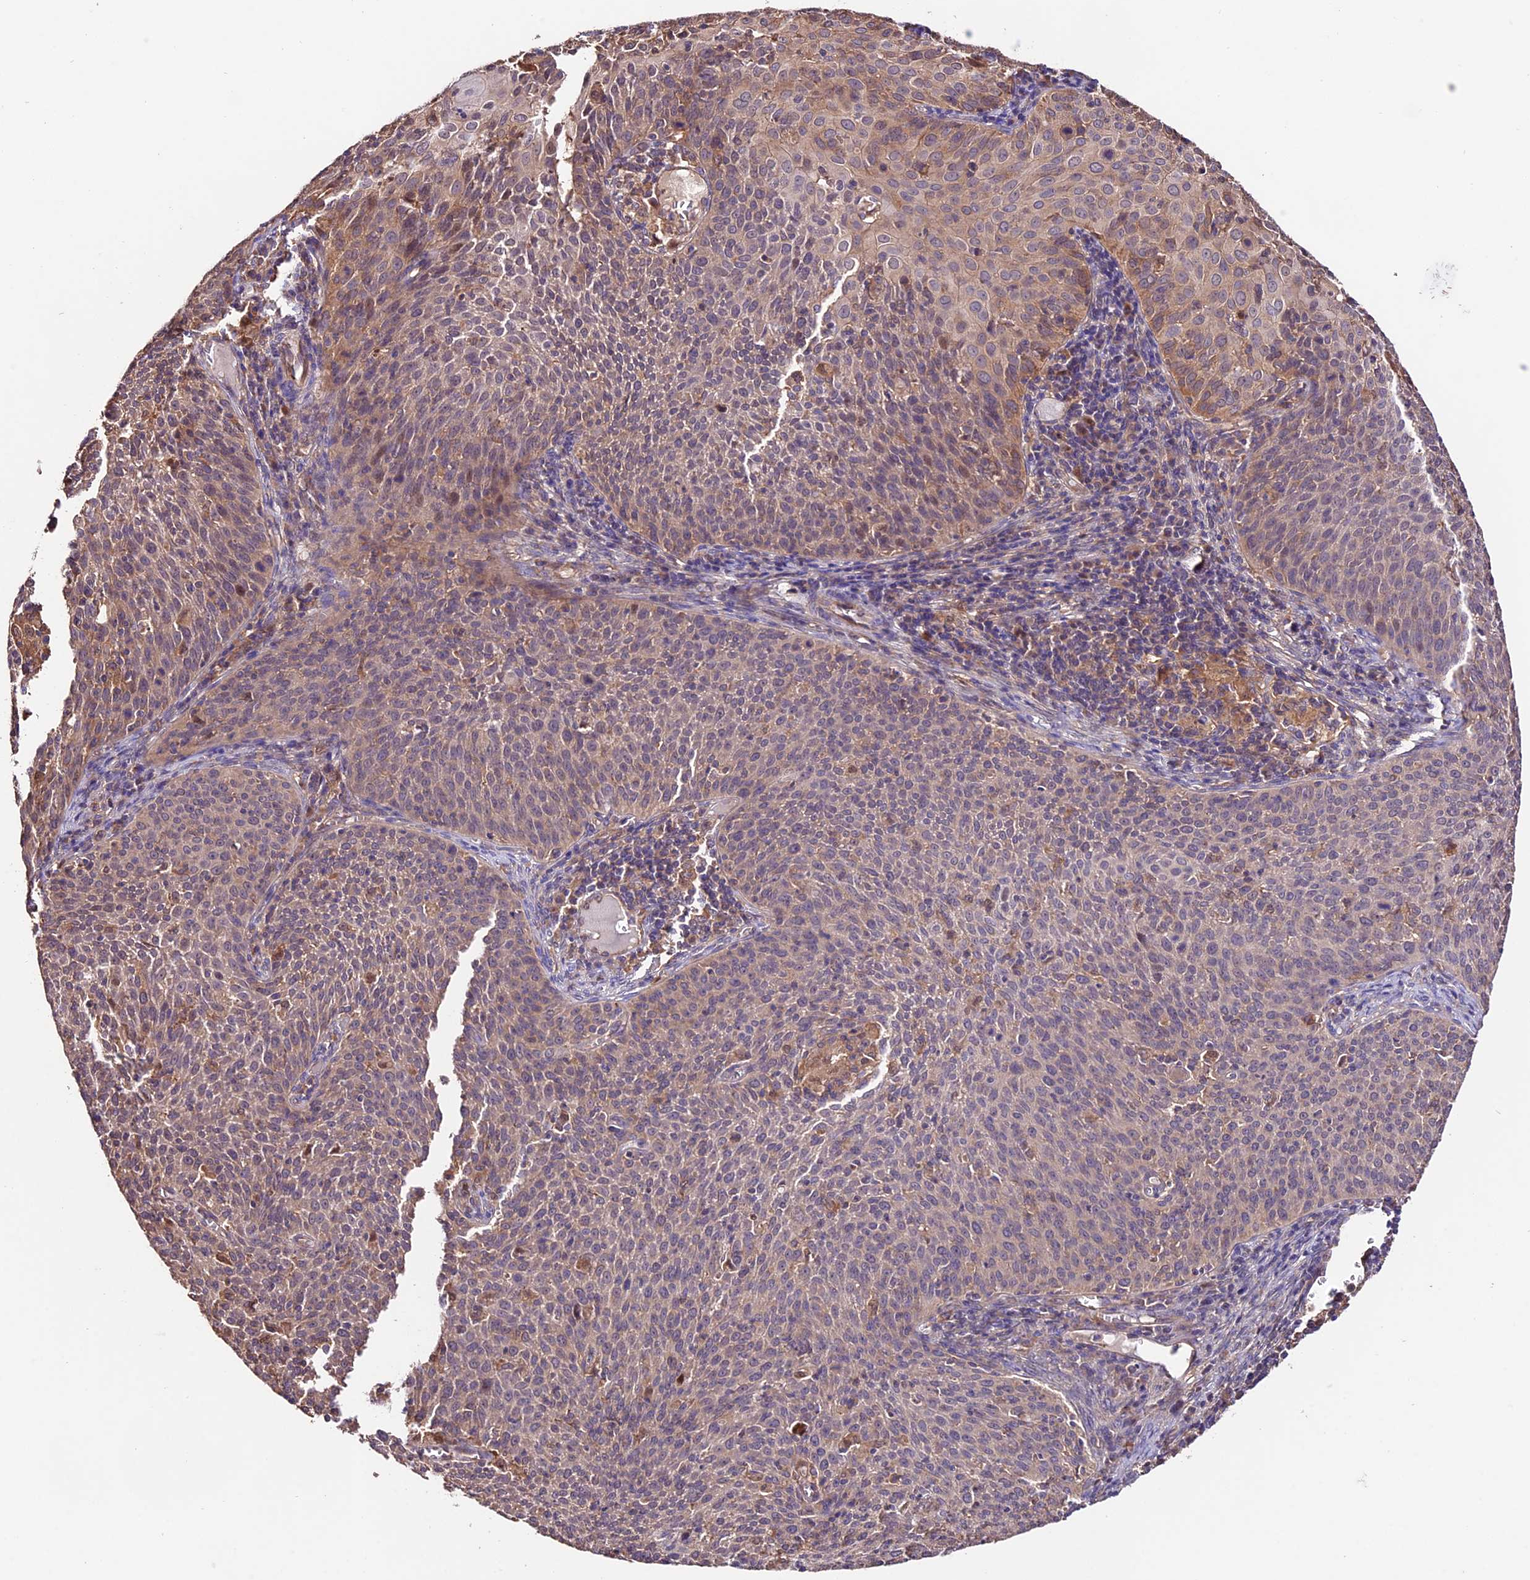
{"staining": {"intensity": "weak", "quantity": "25%-75%", "location": "cytoplasmic/membranous"}, "tissue": "cervical cancer", "cell_type": "Tumor cells", "image_type": "cancer", "snomed": [{"axis": "morphology", "description": "Squamous cell carcinoma, NOS"}, {"axis": "topography", "description": "Cervix"}], "caption": "This is a photomicrograph of immunohistochemistry (IHC) staining of cervical squamous cell carcinoma, which shows weak staining in the cytoplasmic/membranous of tumor cells.", "gene": "CES3", "patient": {"sex": "female", "age": 38}}